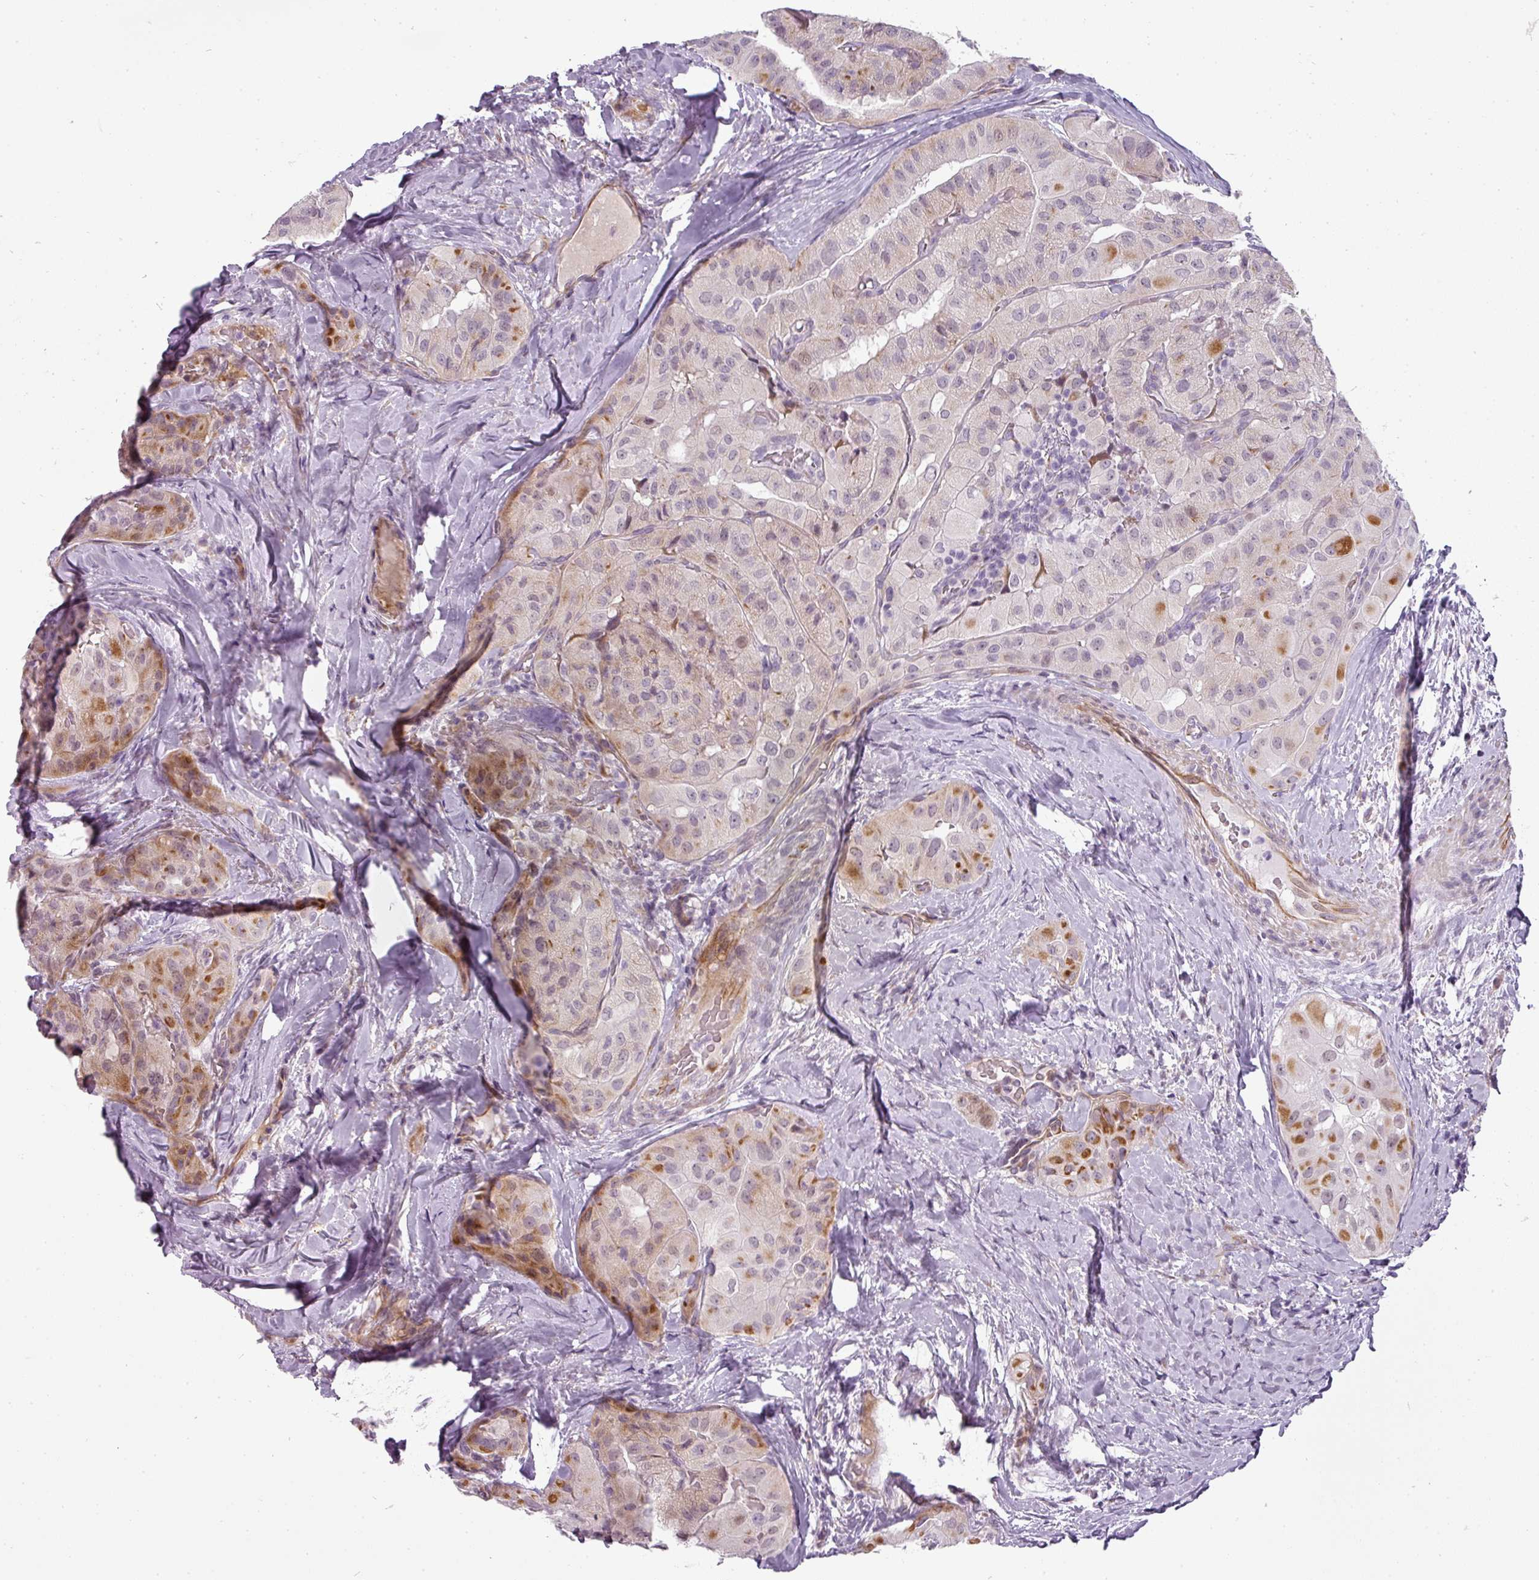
{"staining": {"intensity": "moderate", "quantity": "25%-75%", "location": "cytoplasmic/membranous"}, "tissue": "thyroid cancer", "cell_type": "Tumor cells", "image_type": "cancer", "snomed": [{"axis": "morphology", "description": "Normal tissue, NOS"}, {"axis": "morphology", "description": "Papillary adenocarcinoma, NOS"}, {"axis": "topography", "description": "Thyroid gland"}], "caption": "This is an image of immunohistochemistry (IHC) staining of papillary adenocarcinoma (thyroid), which shows moderate expression in the cytoplasmic/membranous of tumor cells.", "gene": "CHRDL1", "patient": {"sex": "female", "age": 59}}